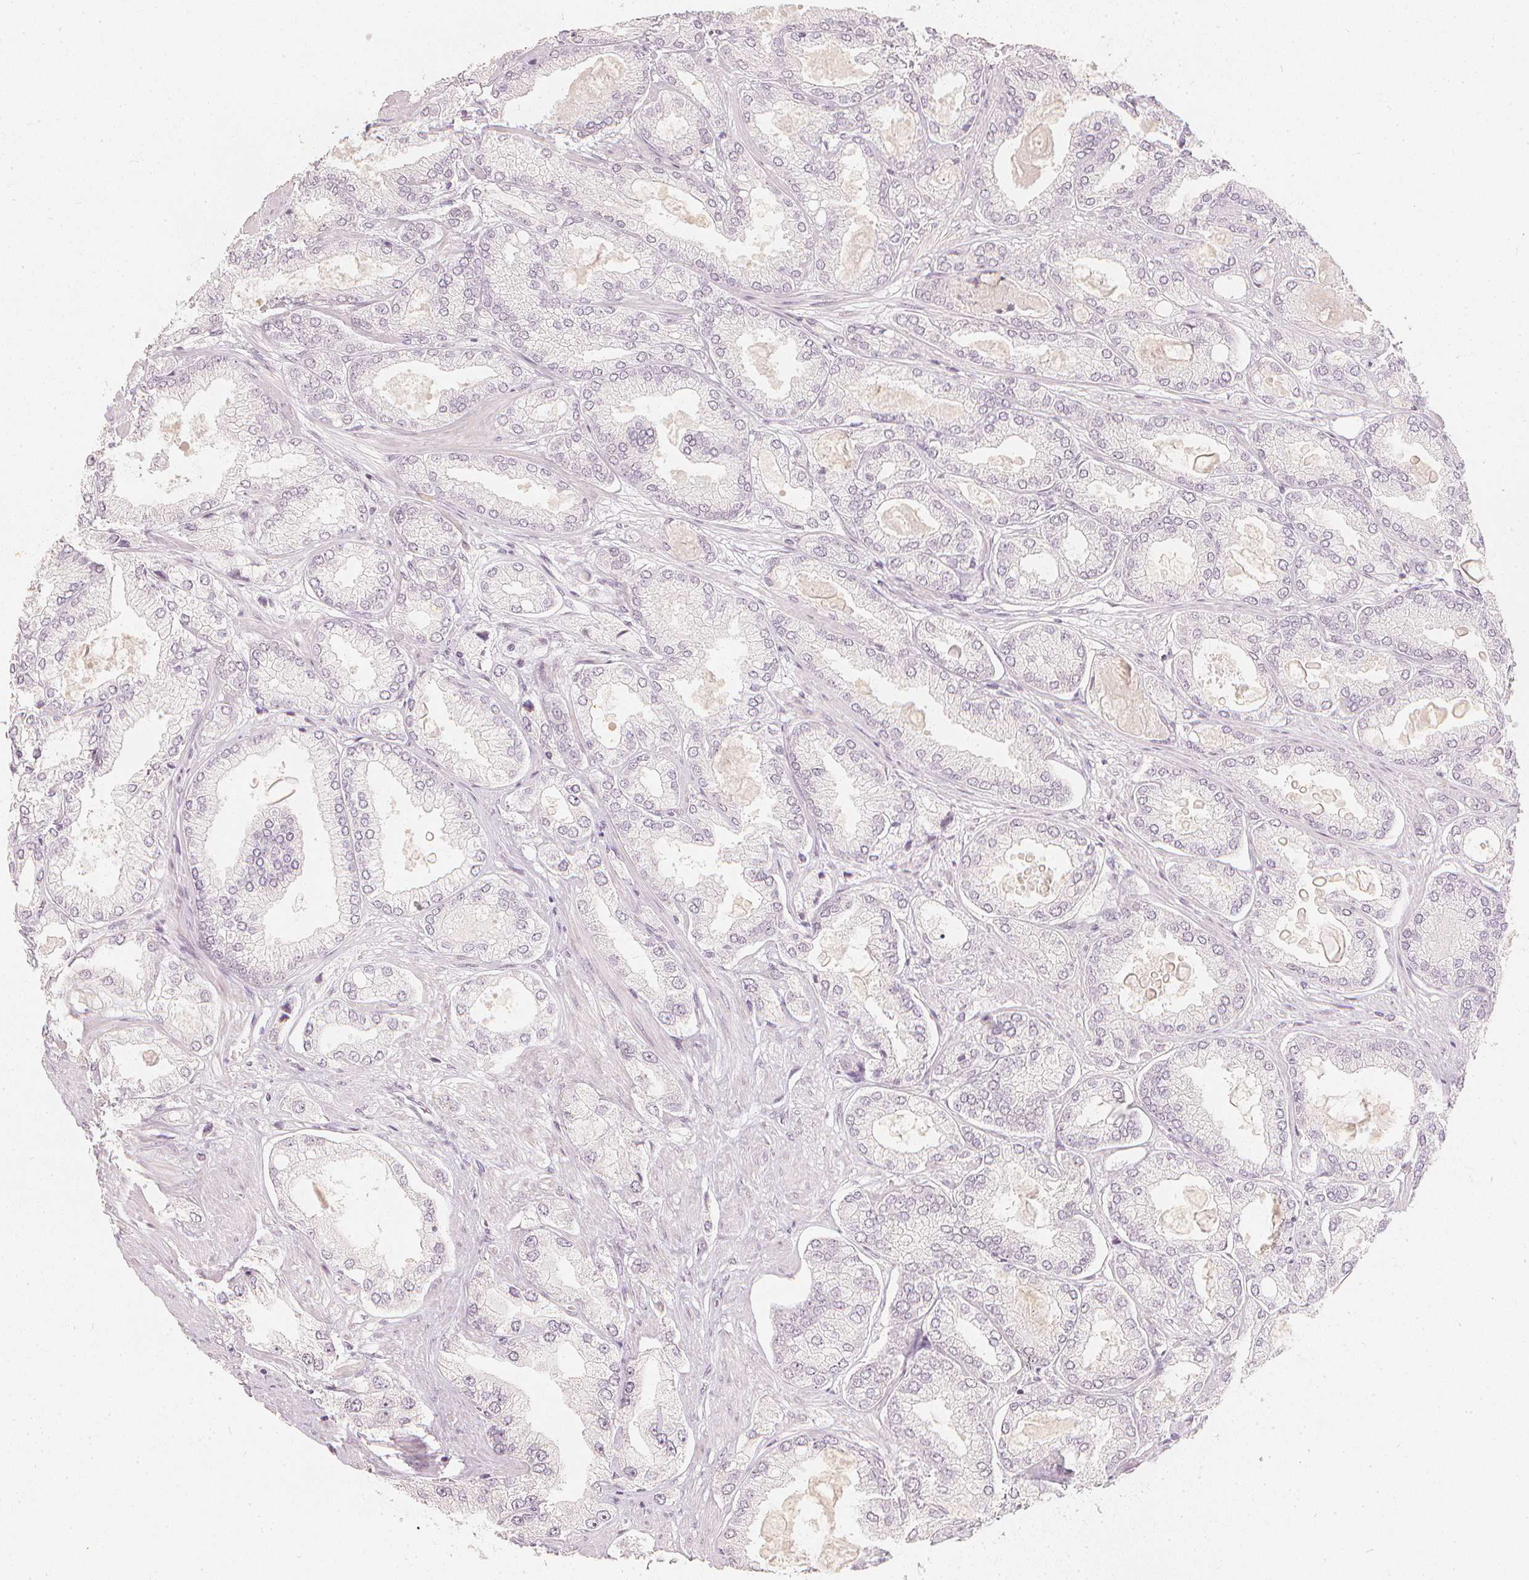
{"staining": {"intensity": "negative", "quantity": "none", "location": "none"}, "tissue": "prostate cancer", "cell_type": "Tumor cells", "image_type": "cancer", "snomed": [{"axis": "morphology", "description": "Adenocarcinoma, High grade"}, {"axis": "topography", "description": "Prostate"}], "caption": "Prostate cancer (high-grade adenocarcinoma) stained for a protein using immunohistochemistry (IHC) exhibits no expression tumor cells.", "gene": "CALB1", "patient": {"sex": "male", "age": 68}}